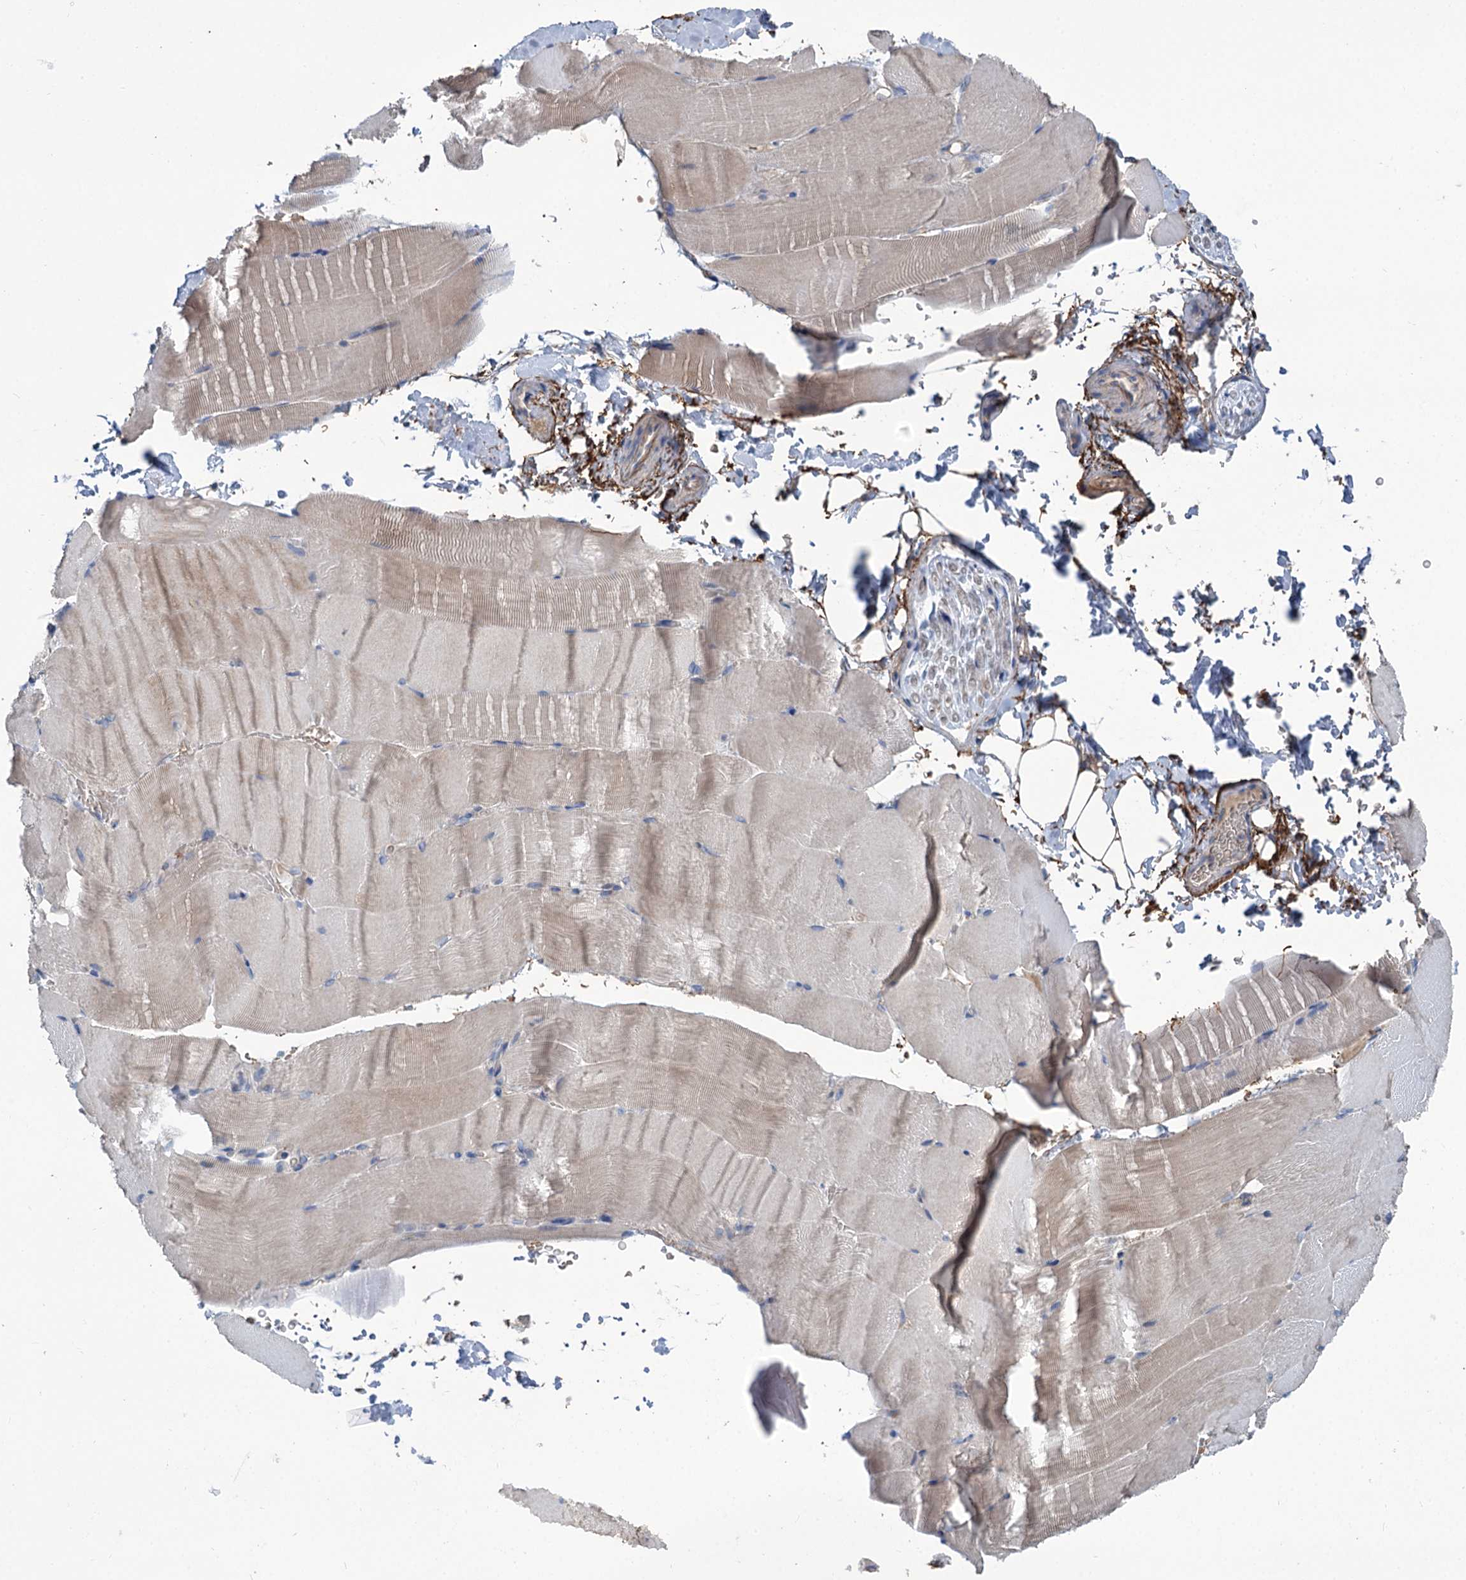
{"staining": {"intensity": "weak", "quantity": "25%-75%", "location": "cytoplasmic/membranous"}, "tissue": "skeletal muscle", "cell_type": "Myocytes", "image_type": "normal", "snomed": [{"axis": "morphology", "description": "Normal tissue, NOS"}, {"axis": "topography", "description": "Skeletal muscle"}, {"axis": "topography", "description": "Parathyroid gland"}], "caption": "IHC of benign skeletal muscle exhibits low levels of weak cytoplasmic/membranous staining in approximately 25%-75% of myocytes.", "gene": "URAD", "patient": {"sex": "female", "age": 37}}